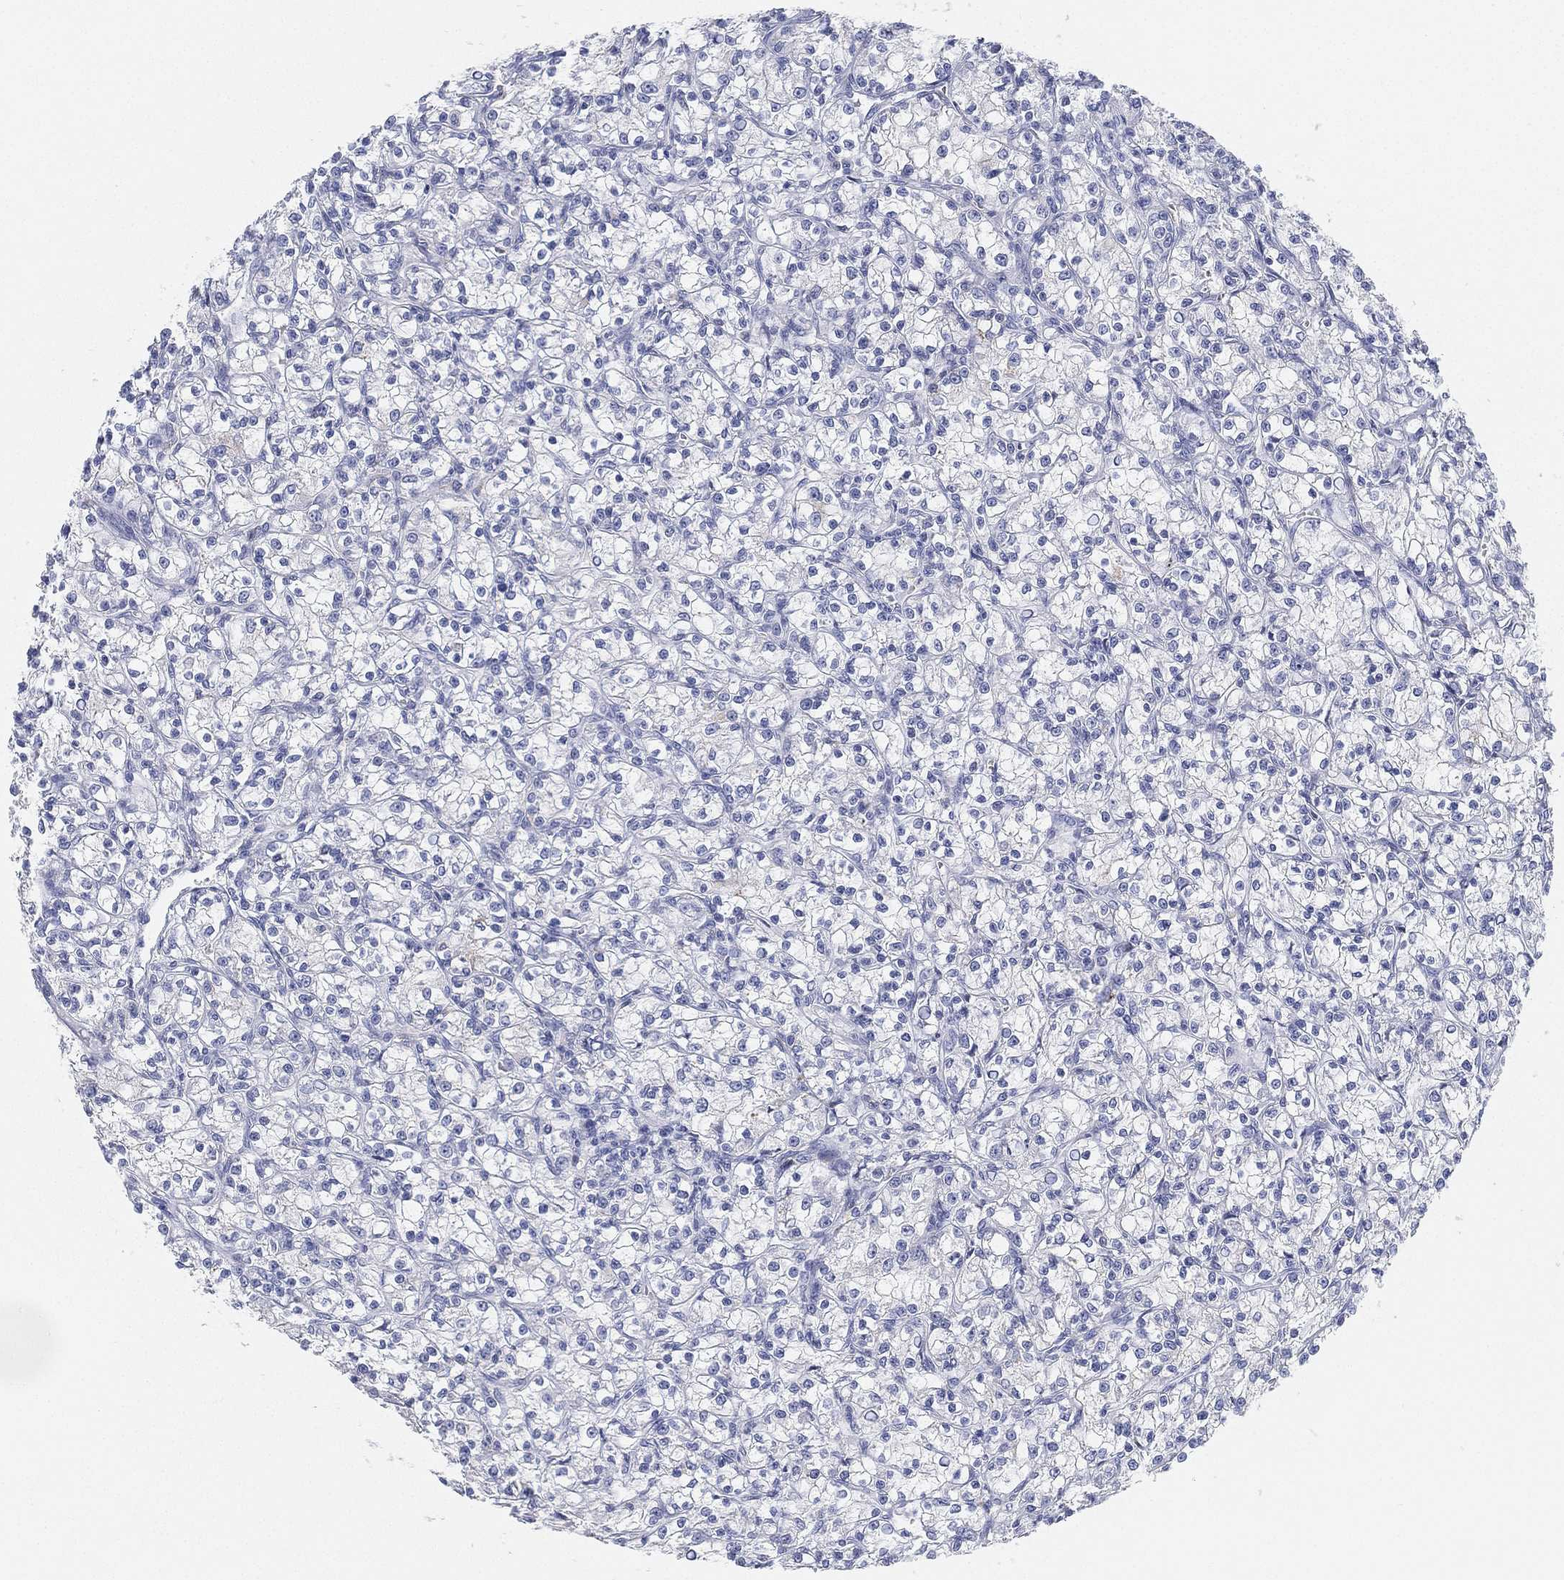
{"staining": {"intensity": "negative", "quantity": "none", "location": "none"}, "tissue": "renal cancer", "cell_type": "Tumor cells", "image_type": "cancer", "snomed": [{"axis": "morphology", "description": "Adenocarcinoma, NOS"}, {"axis": "topography", "description": "Kidney"}], "caption": "IHC micrograph of human adenocarcinoma (renal) stained for a protein (brown), which exhibits no positivity in tumor cells.", "gene": "GPR61", "patient": {"sex": "female", "age": 59}}